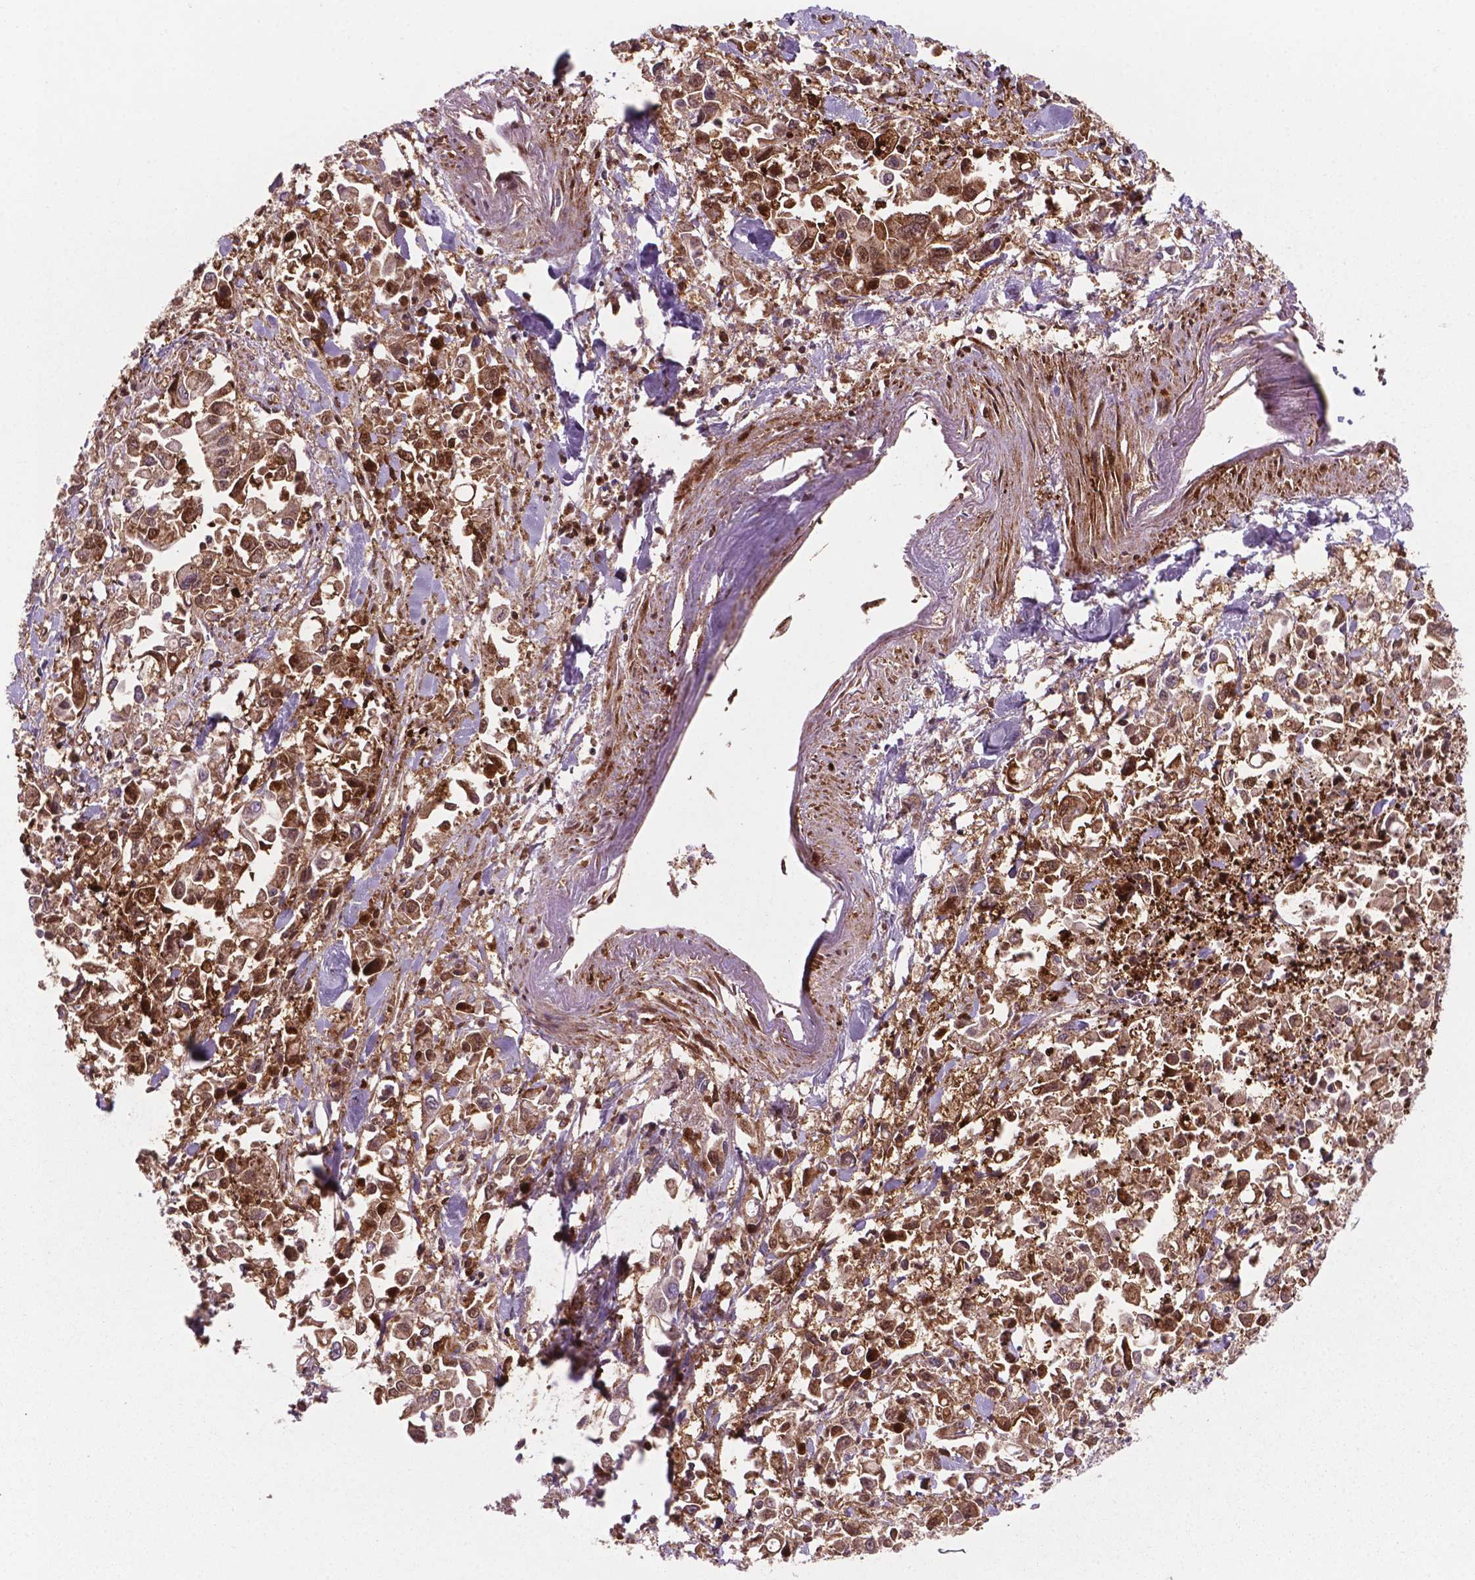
{"staining": {"intensity": "strong", "quantity": ">75%", "location": "cytoplasmic/membranous"}, "tissue": "pancreatic cancer", "cell_type": "Tumor cells", "image_type": "cancer", "snomed": [{"axis": "morphology", "description": "Adenocarcinoma, NOS"}, {"axis": "topography", "description": "Pancreas"}], "caption": "Immunohistochemical staining of pancreatic adenocarcinoma exhibits high levels of strong cytoplasmic/membranous expression in about >75% of tumor cells. (DAB IHC with brightfield microscopy, high magnification).", "gene": "LDHA", "patient": {"sex": "female", "age": 83}}